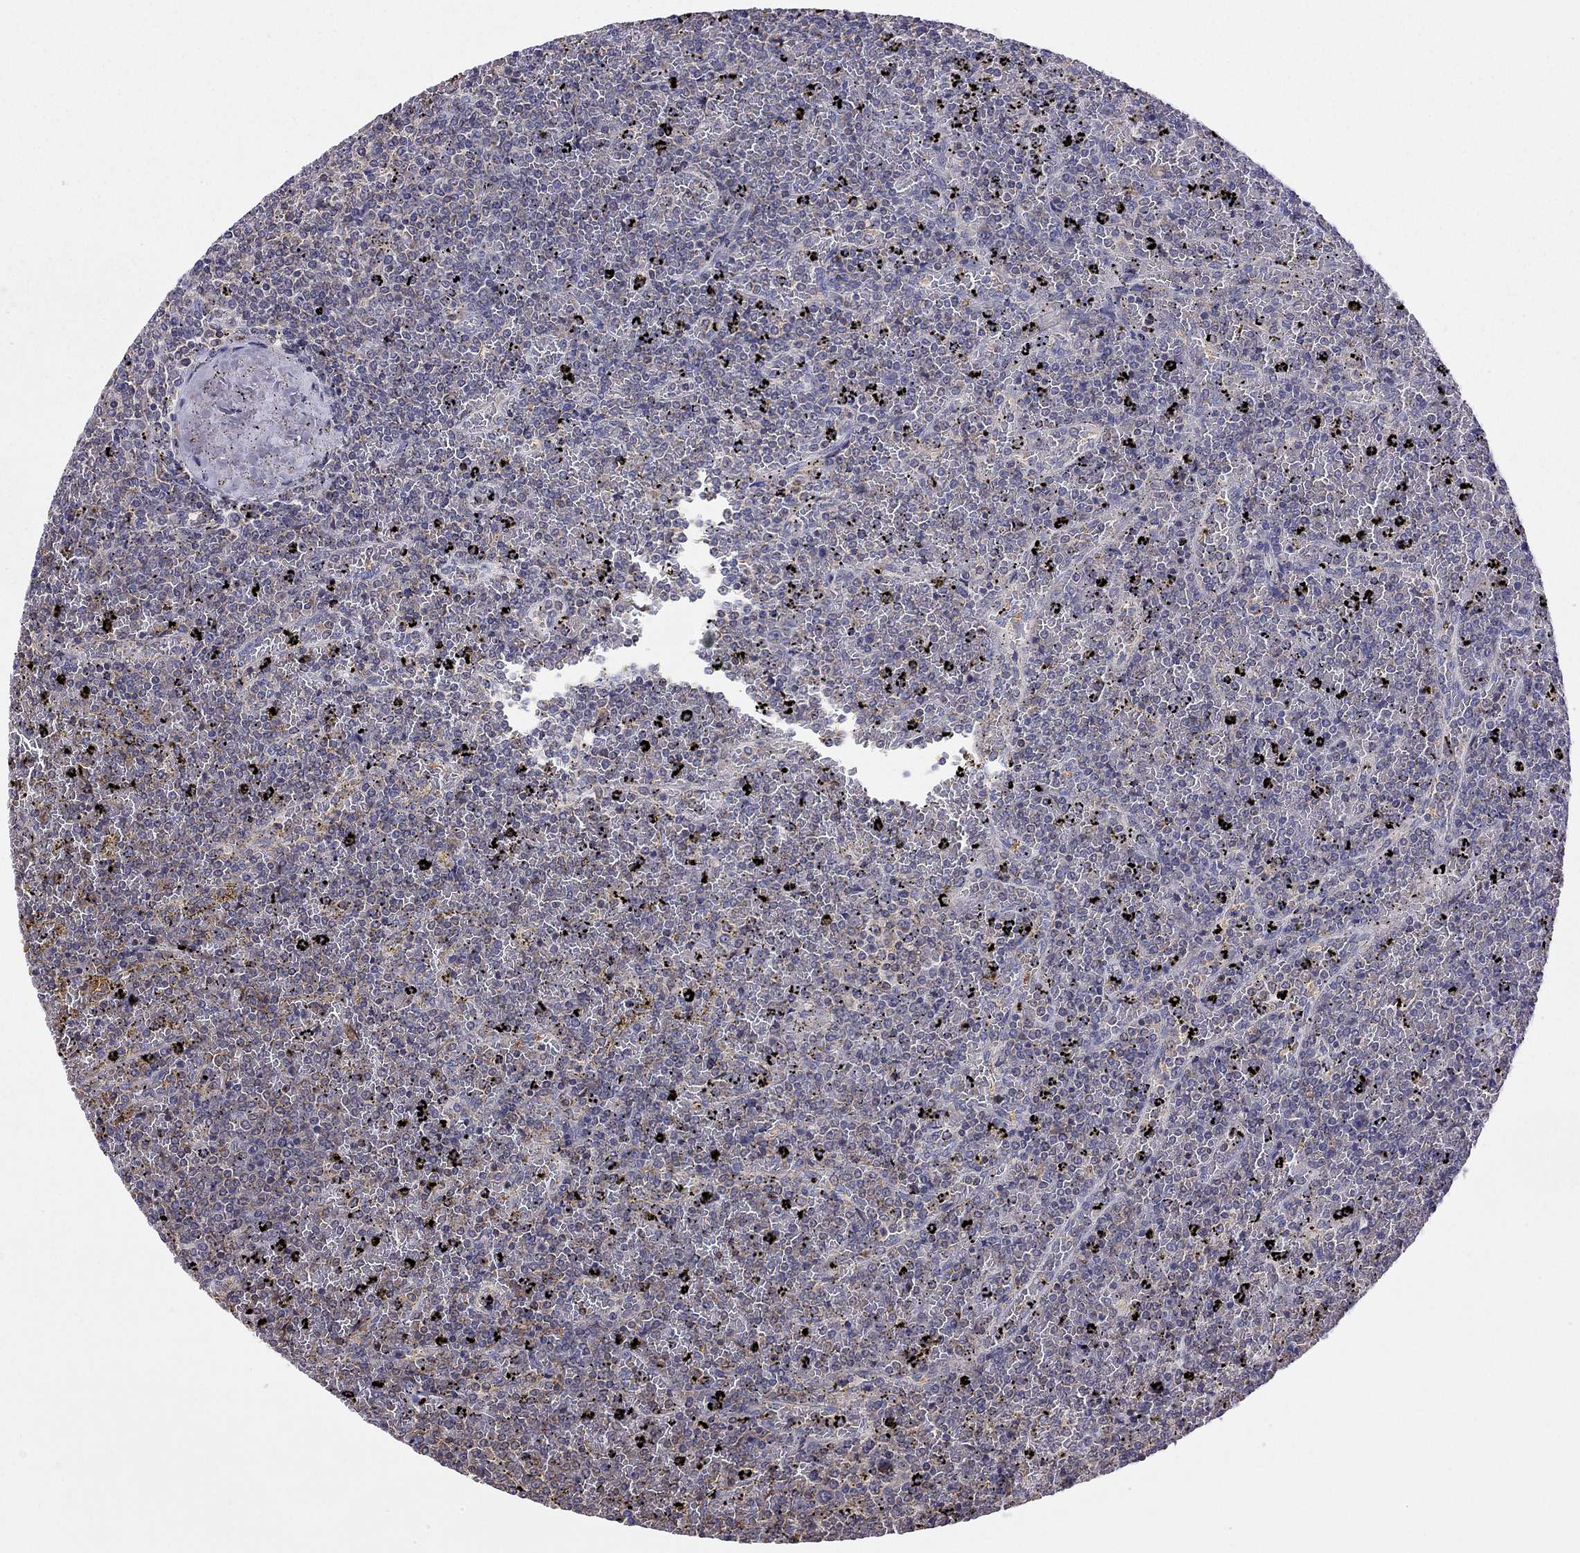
{"staining": {"intensity": "negative", "quantity": "none", "location": "none"}, "tissue": "lymphoma", "cell_type": "Tumor cells", "image_type": "cancer", "snomed": [{"axis": "morphology", "description": "Malignant lymphoma, non-Hodgkin's type, Low grade"}, {"axis": "topography", "description": "Spleen"}], "caption": "Immunohistochemistry micrograph of lymphoma stained for a protein (brown), which reveals no staining in tumor cells. (DAB (3,3'-diaminobenzidine) immunohistochemistry with hematoxylin counter stain).", "gene": "CITED1", "patient": {"sex": "female", "age": 77}}